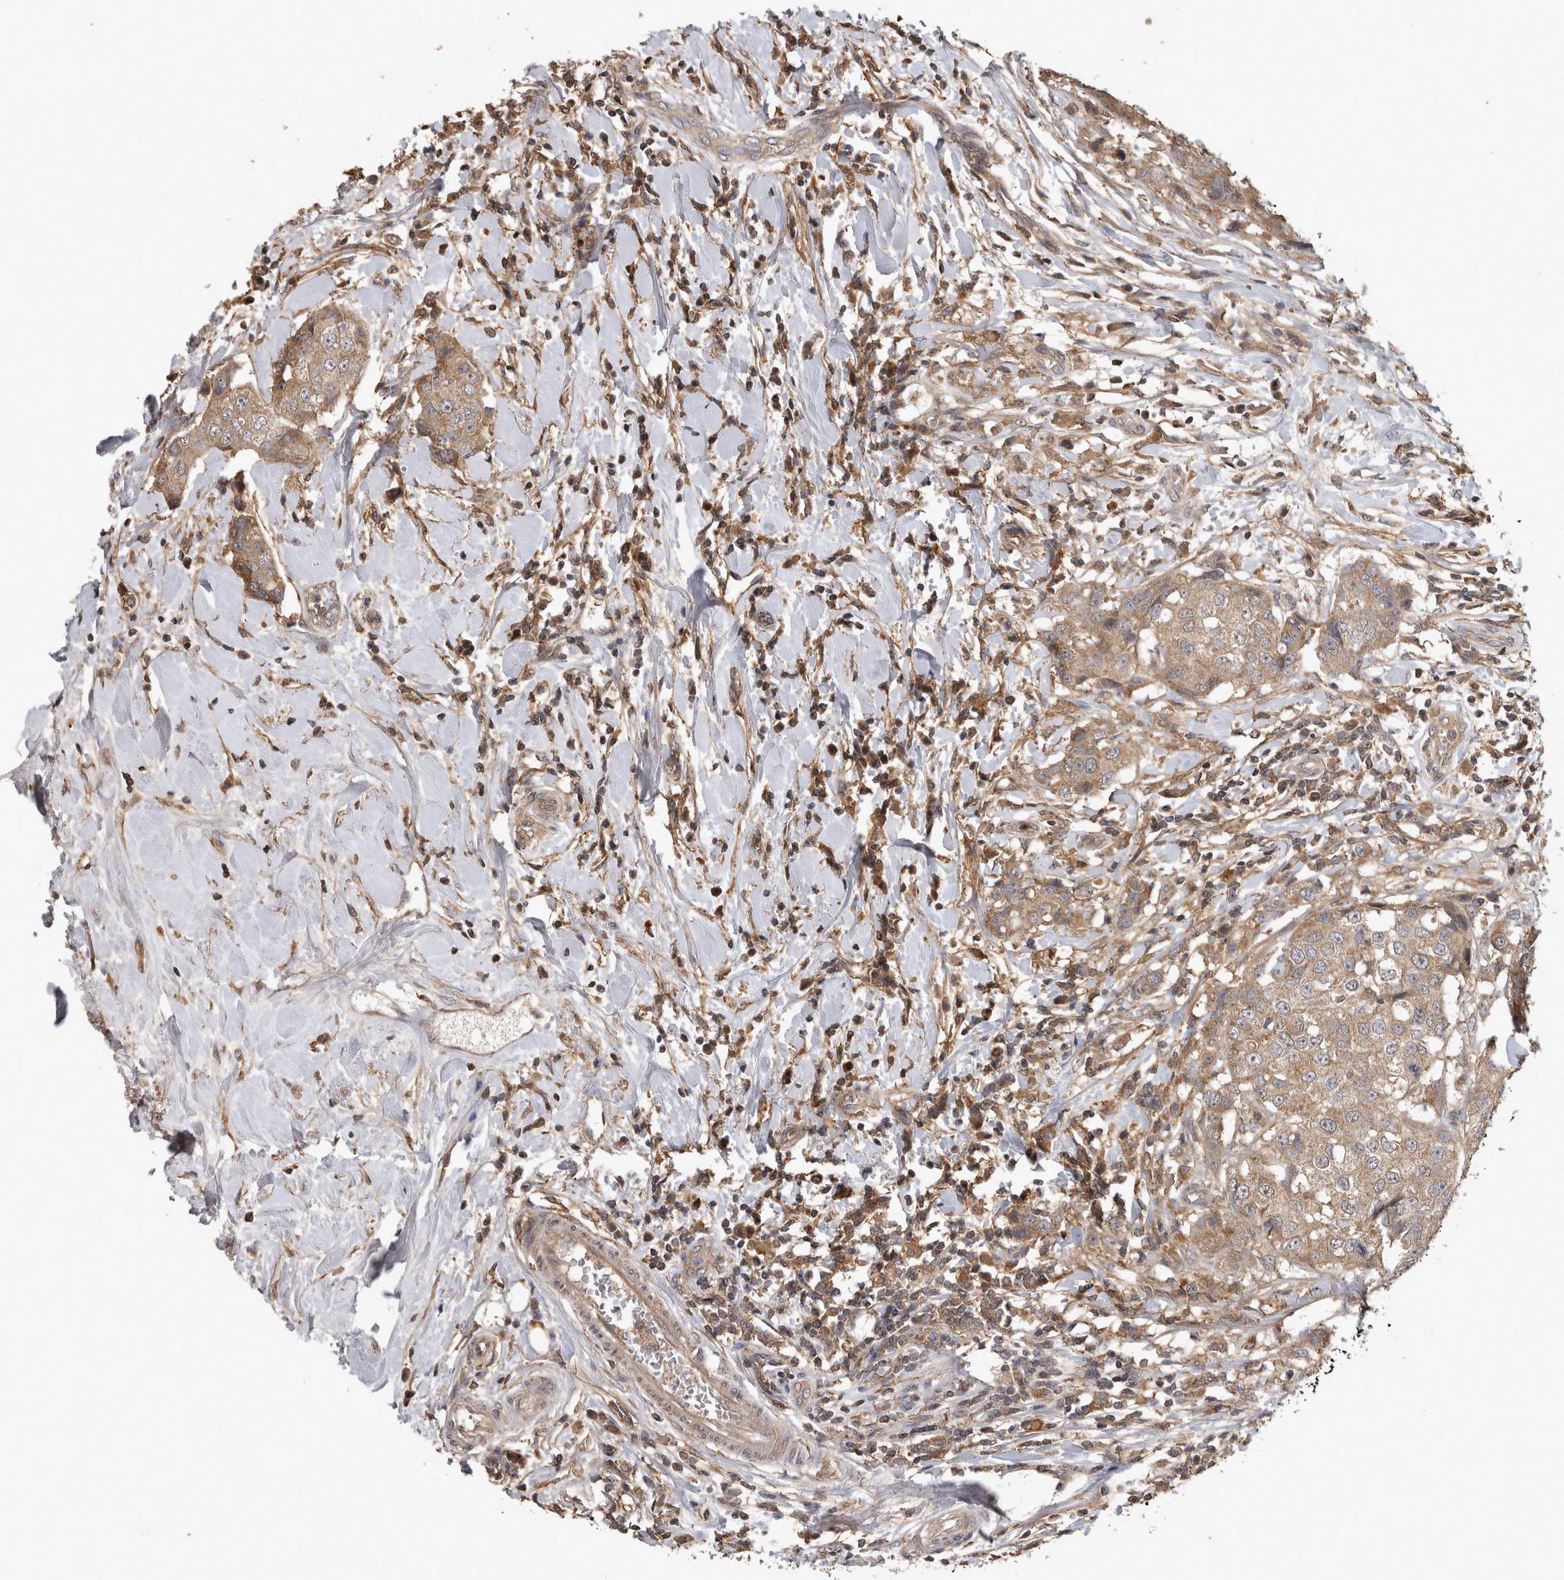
{"staining": {"intensity": "moderate", "quantity": ">75%", "location": "cytoplasmic/membranous"}, "tissue": "breast cancer", "cell_type": "Tumor cells", "image_type": "cancer", "snomed": [{"axis": "morphology", "description": "Duct carcinoma"}, {"axis": "topography", "description": "Breast"}], "caption": "IHC micrograph of neoplastic tissue: human intraductal carcinoma (breast) stained using IHC demonstrates medium levels of moderate protein expression localized specifically in the cytoplasmic/membranous of tumor cells, appearing as a cytoplasmic/membranous brown color.", "gene": "TRMT61B", "patient": {"sex": "female", "age": 27}}